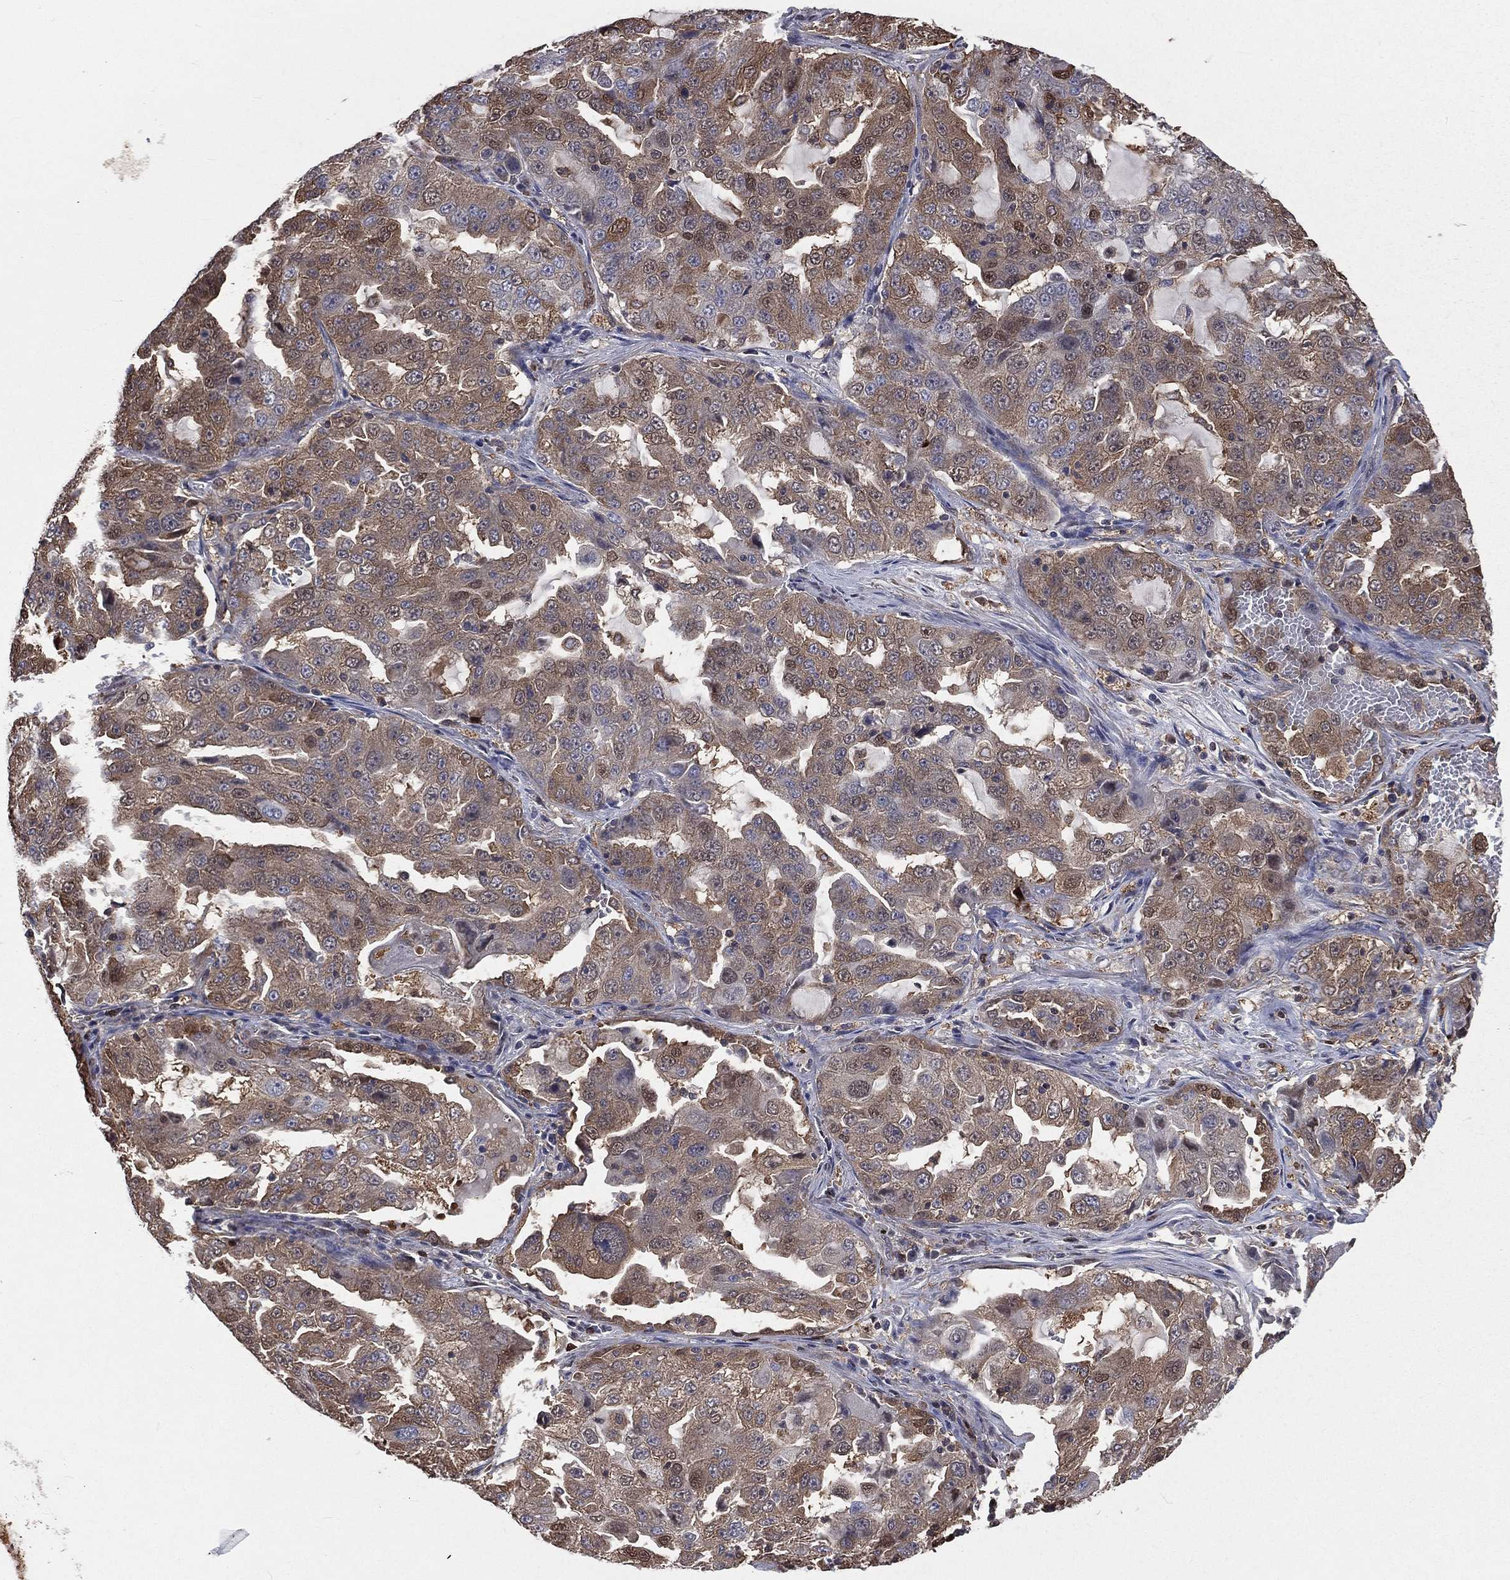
{"staining": {"intensity": "weak", "quantity": "<25%", "location": "cytoplasmic/membranous"}, "tissue": "lung cancer", "cell_type": "Tumor cells", "image_type": "cancer", "snomed": [{"axis": "morphology", "description": "Adenocarcinoma, NOS"}, {"axis": "topography", "description": "Lung"}], "caption": "An image of adenocarcinoma (lung) stained for a protein demonstrates no brown staining in tumor cells.", "gene": "TBC1D2", "patient": {"sex": "female", "age": 61}}